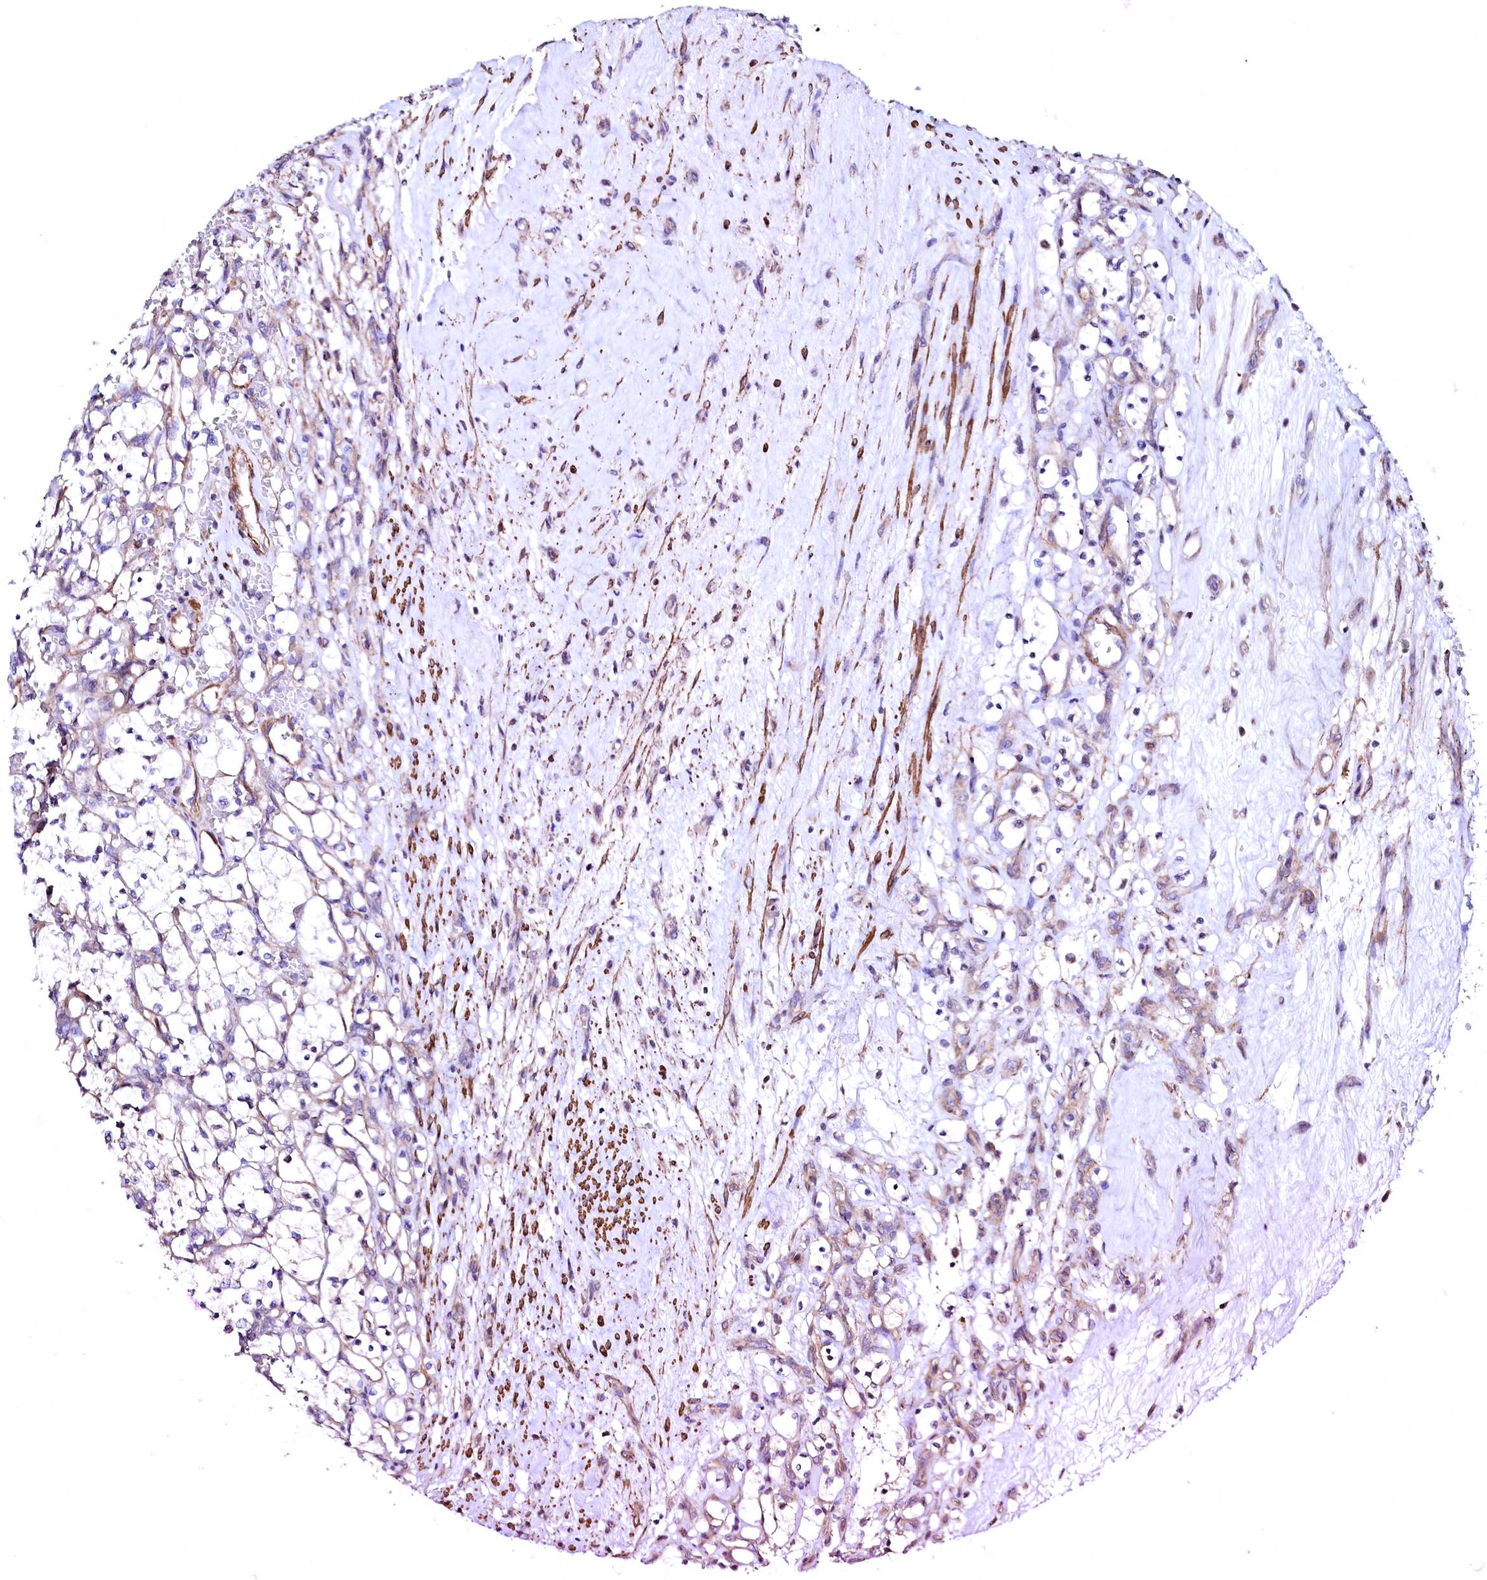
{"staining": {"intensity": "negative", "quantity": "none", "location": "none"}, "tissue": "renal cancer", "cell_type": "Tumor cells", "image_type": "cancer", "snomed": [{"axis": "morphology", "description": "Adenocarcinoma, NOS"}, {"axis": "topography", "description": "Kidney"}], "caption": "Renal cancer was stained to show a protein in brown. There is no significant expression in tumor cells. (Immunohistochemistry (ihc), brightfield microscopy, high magnification).", "gene": "GPR176", "patient": {"sex": "female", "age": 69}}